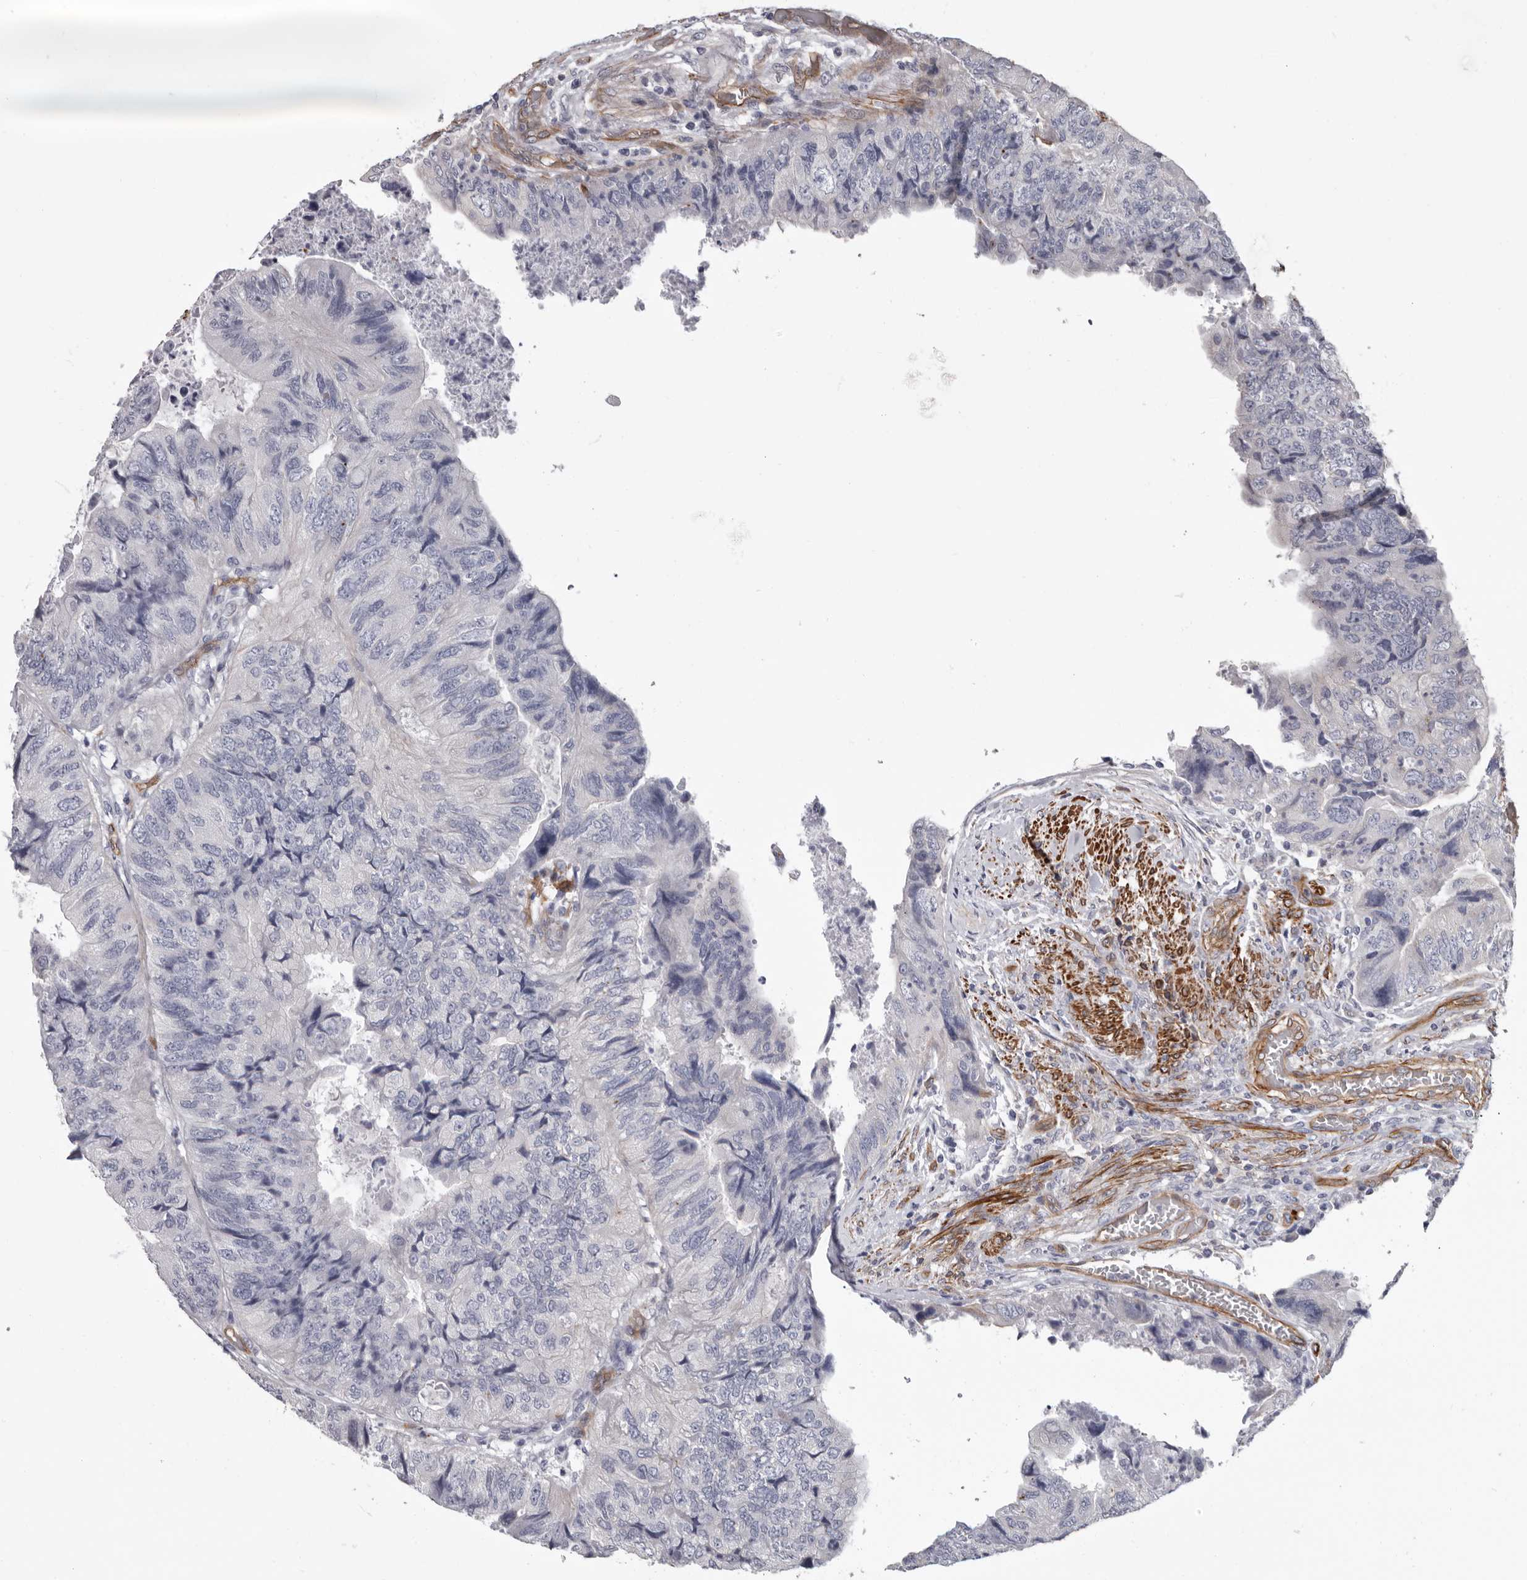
{"staining": {"intensity": "negative", "quantity": "none", "location": "none"}, "tissue": "colorectal cancer", "cell_type": "Tumor cells", "image_type": "cancer", "snomed": [{"axis": "morphology", "description": "Adenocarcinoma, NOS"}, {"axis": "topography", "description": "Rectum"}], "caption": "Photomicrograph shows no significant protein positivity in tumor cells of adenocarcinoma (colorectal).", "gene": "ADGRL4", "patient": {"sex": "male", "age": 63}}